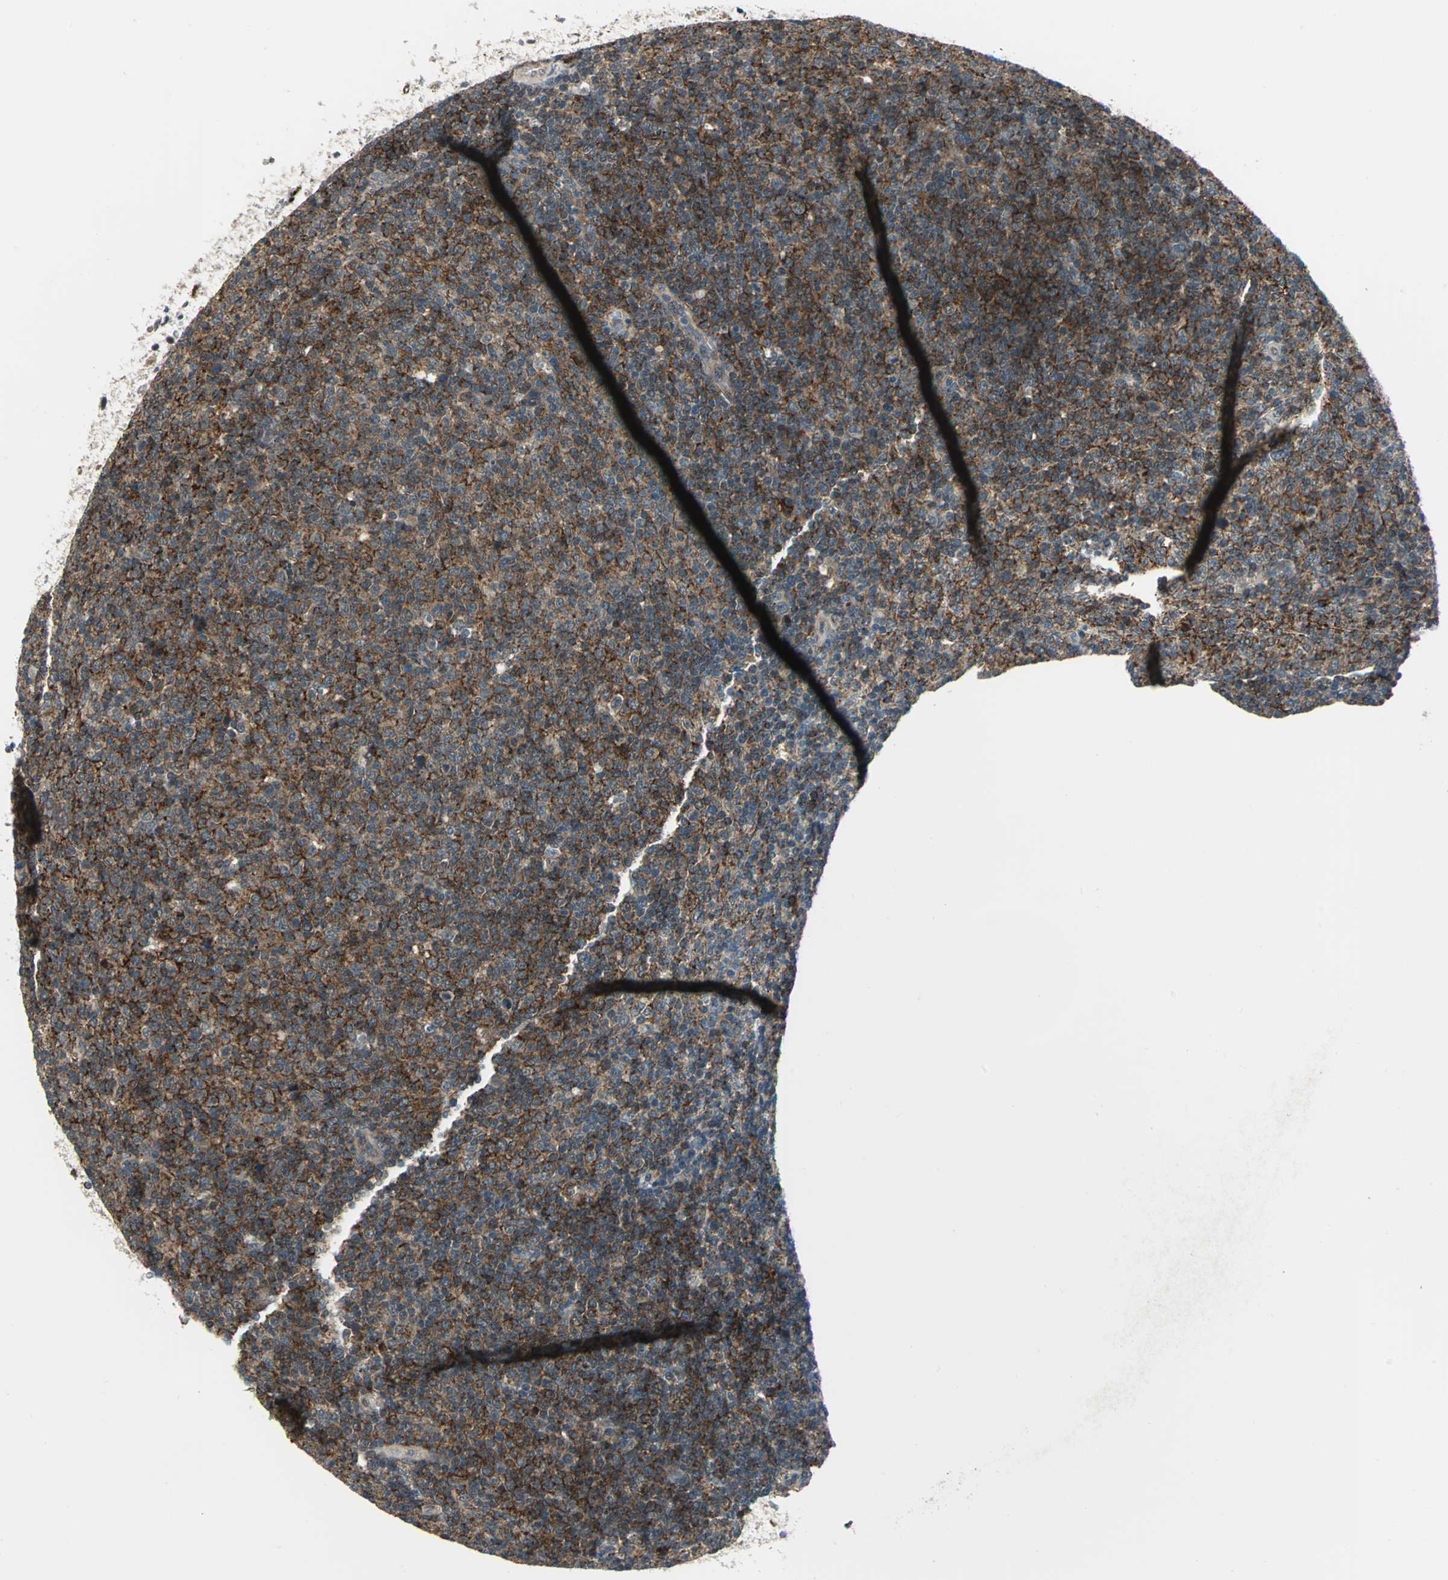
{"staining": {"intensity": "strong", "quantity": ">75%", "location": "cytoplasmic/membranous"}, "tissue": "lymphoma", "cell_type": "Tumor cells", "image_type": "cancer", "snomed": [{"axis": "morphology", "description": "Malignant lymphoma, non-Hodgkin's type, Low grade"}, {"axis": "topography", "description": "Lymph node"}], "caption": "Immunohistochemistry of human lymphoma displays high levels of strong cytoplasmic/membranous expression in approximately >75% of tumor cells.", "gene": "PLAGL2", "patient": {"sex": "male", "age": 70}}